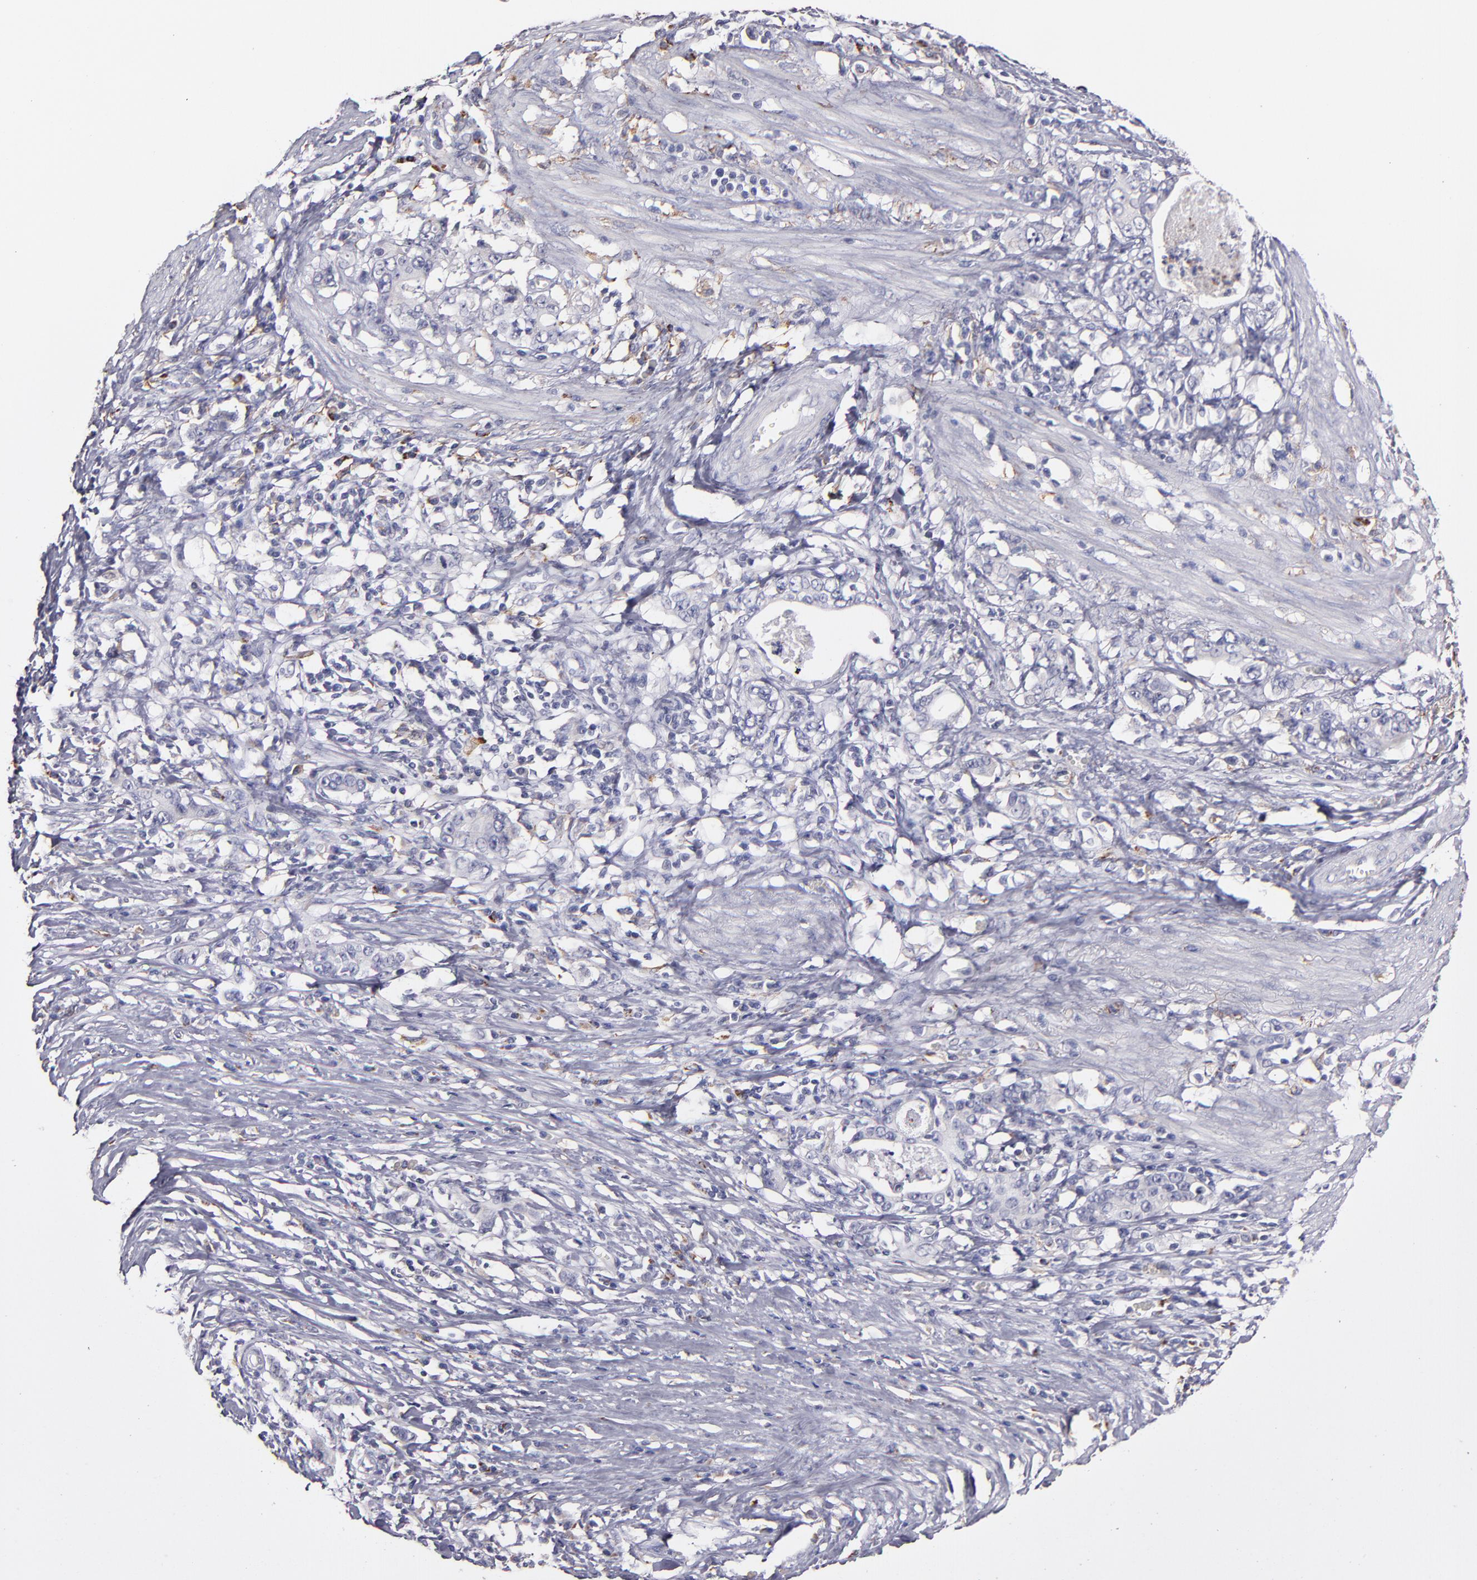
{"staining": {"intensity": "negative", "quantity": "none", "location": "none"}, "tissue": "stomach cancer", "cell_type": "Tumor cells", "image_type": "cancer", "snomed": [{"axis": "morphology", "description": "Adenocarcinoma, NOS"}, {"axis": "topography", "description": "Stomach, lower"}], "caption": "Immunohistochemistry image of neoplastic tissue: stomach adenocarcinoma stained with DAB (3,3'-diaminobenzidine) demonstrates no significant protein positivity in tumor cells.", "gene": "GLDC", "patient": {"sex": "female", "age": 72}}